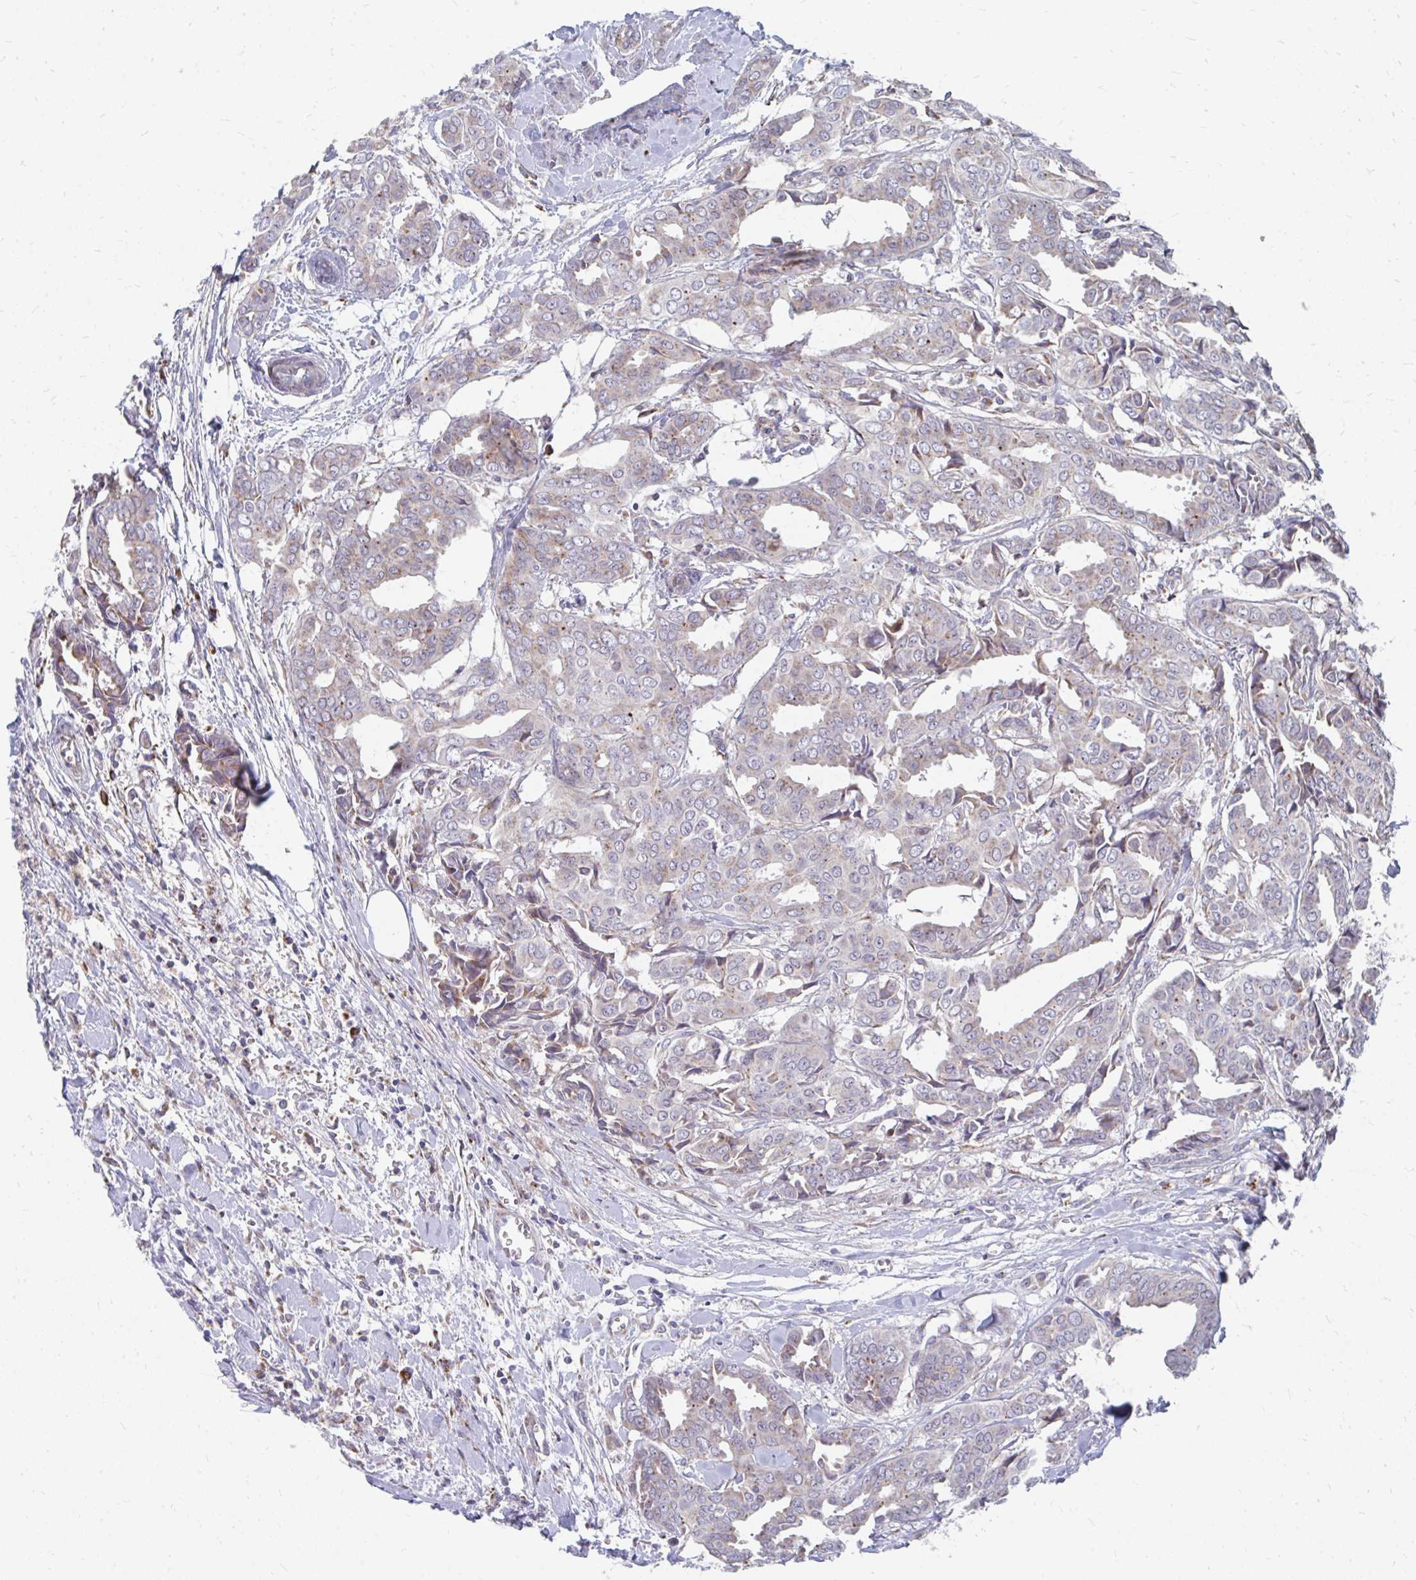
{"staining": {"intensity": "weak", "quantity": "<25%", "location": "cytoplasmic/membranous"}, "tissue": "breast cancer", "cell_type": "Tumor cells", "image_type": "cancer", "snomed": [{"axis": "morphology", "description": "Duct carcinoma"}, {"axis": "topography", "description": "Breast"}], "caption": "Immunohistochemical staining of breast intraductal carcinoma demonstrates no significant positivity in tumor cells.", "gene": "PABIR3", "patient": {"sex": "female", "age": 45}}